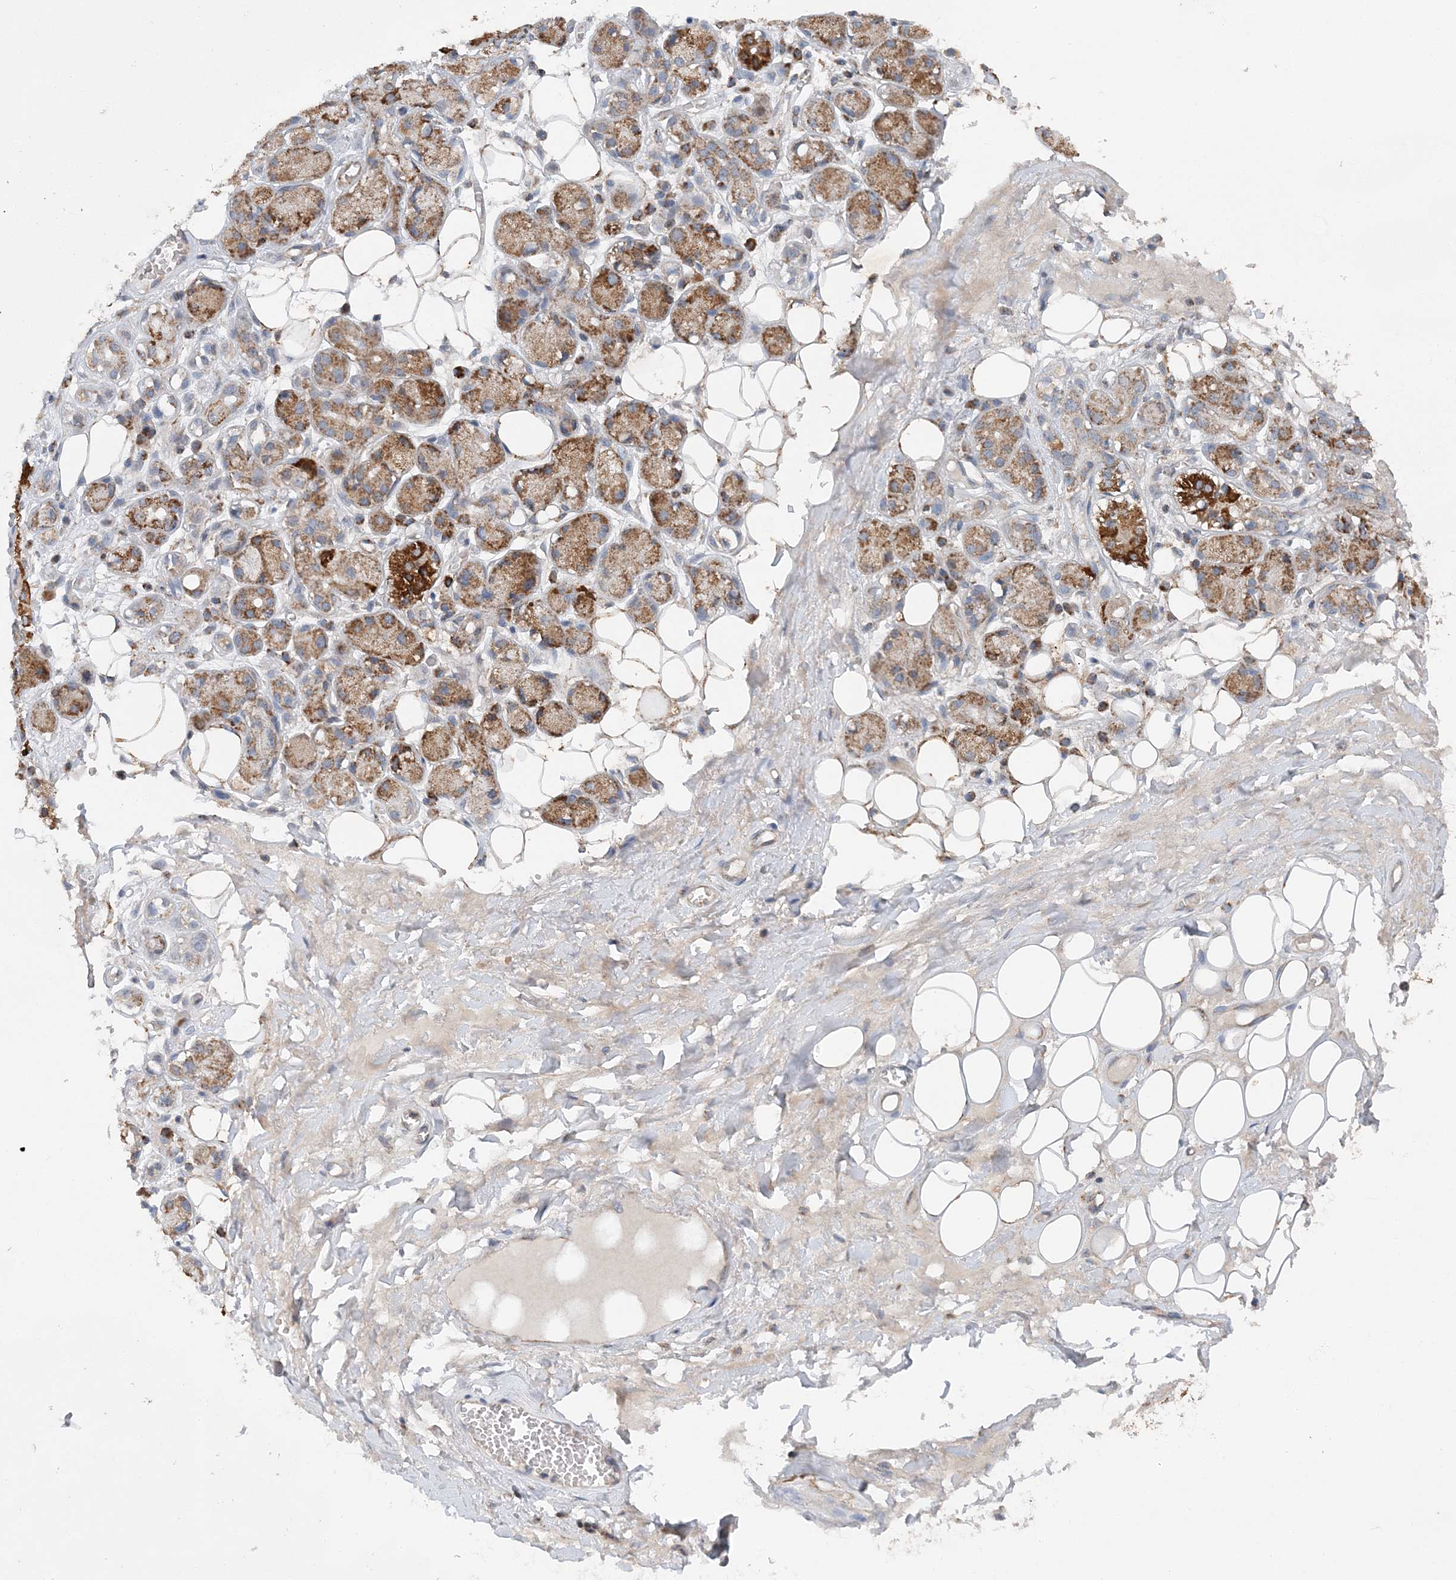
{"staining": {"intensity": "weak", "quantity": "25%-75%", "location": "cytoplasmic/membranous"}, "tissue": "adipose tissue", "cell_type": "Adipocytes", "image_type": "normal", "snomed": [{"axis": "morphology", "description": "Normal tissue, NOS"}, {"axis": "morphology", "description": "Inflammation, NOS"}, {"axis": "topography", "description": "Salivary gland"}, {"axis": "topography", "description": "Peripheral nerve tissue"}], "caption": "Unremarkable adipose tissue reveals weak cytoplasmic/membranous positivity in about 25%-75% of adipocytes.", "gene": "SPRY2", "patient": {"sex": "female", "age": 75}}